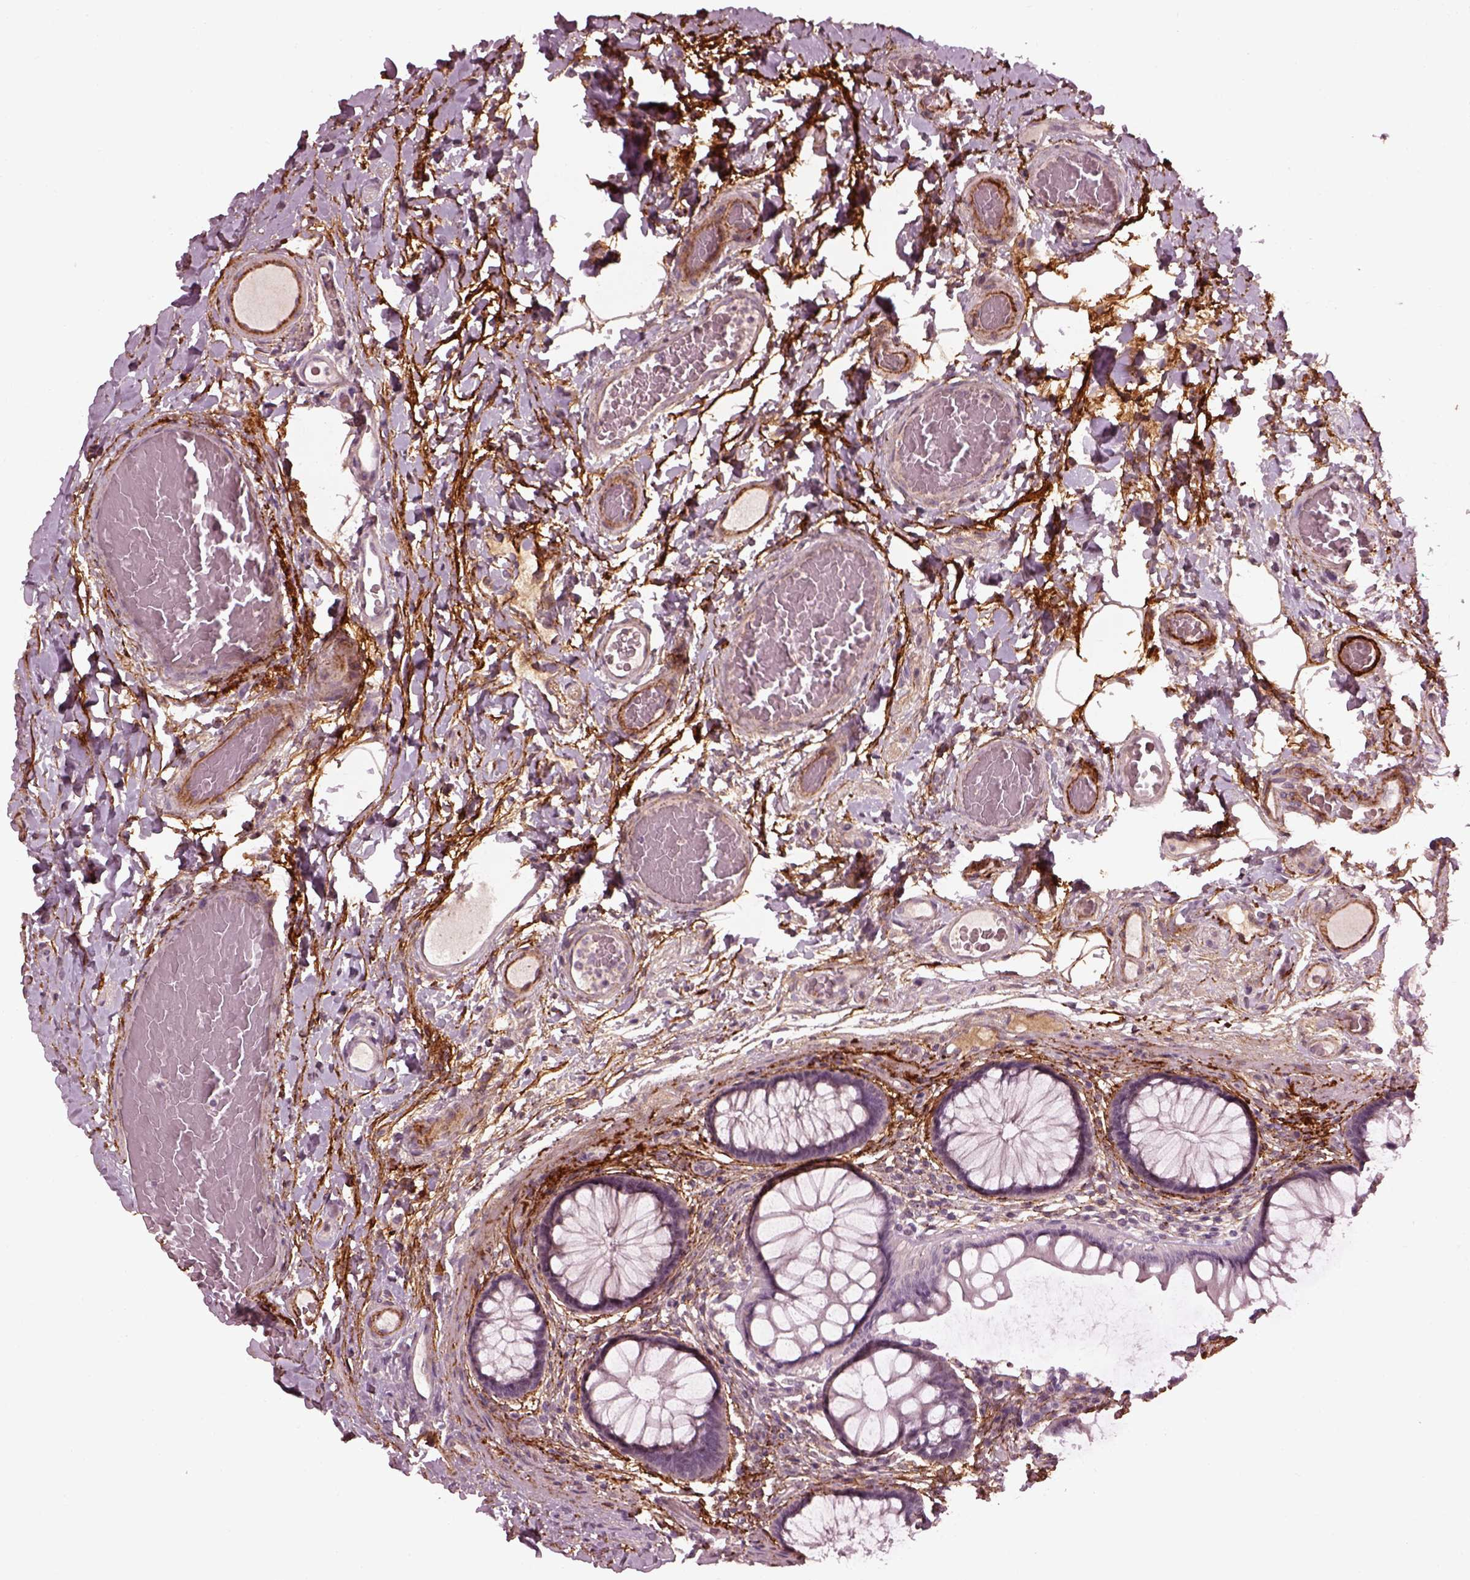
{"staining": {"intensity": "negative", "quantity": "none", "location": "none"}, "tissue": "colon", "cell_type": "Endothelial cells", "image_type": "normal", "snomed": [{"axis": "morphology", "description": "Normal tissue, NOS"}, {"axis": "topography", "description": "Colon"}], "caption": "A histopathology image of colon stained for a protein displays no brown staining in endothelial cells.", "gene": "EFEMP1", "patient": {"sex": "female", "age": 65}}